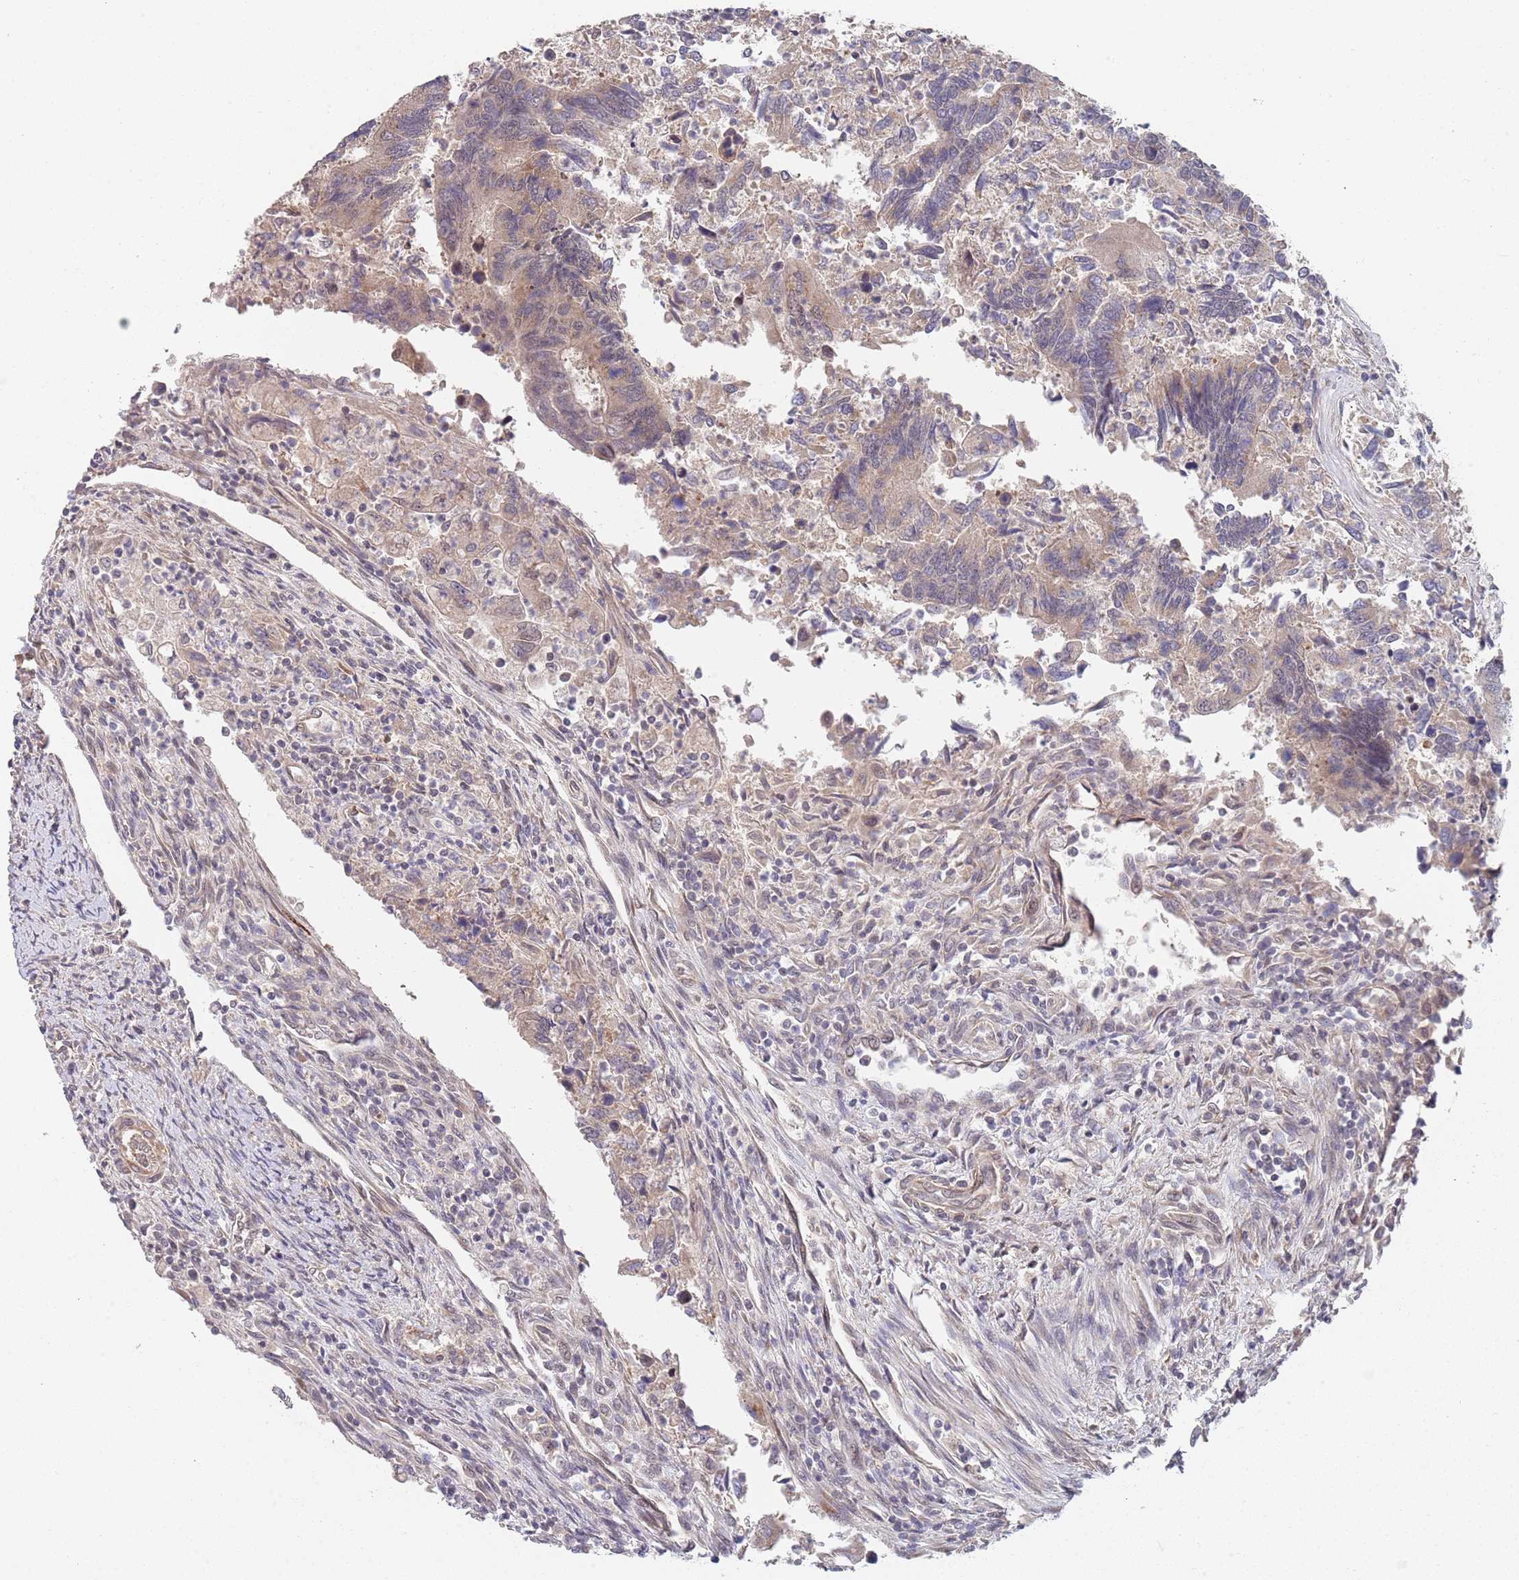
{"staining": {"intensity": "negative", "quantity": "none", "location": "none"}, "tissue": "colorectal cancer", "cell_type": "Tumor cells", "image_type": "cancer", "snomed": [{"axis": "morphology", "description": "Adenocarcinoma, NOS"}, {"axis": "topography", "description": "Colon"}], "caption": "This is an IHC histopathology image of human colorectal adenocarcinoma. There is no staining in tumor cells.", "gene": "B4GALT4", "patient": {"sex": "female", "age": 67}}